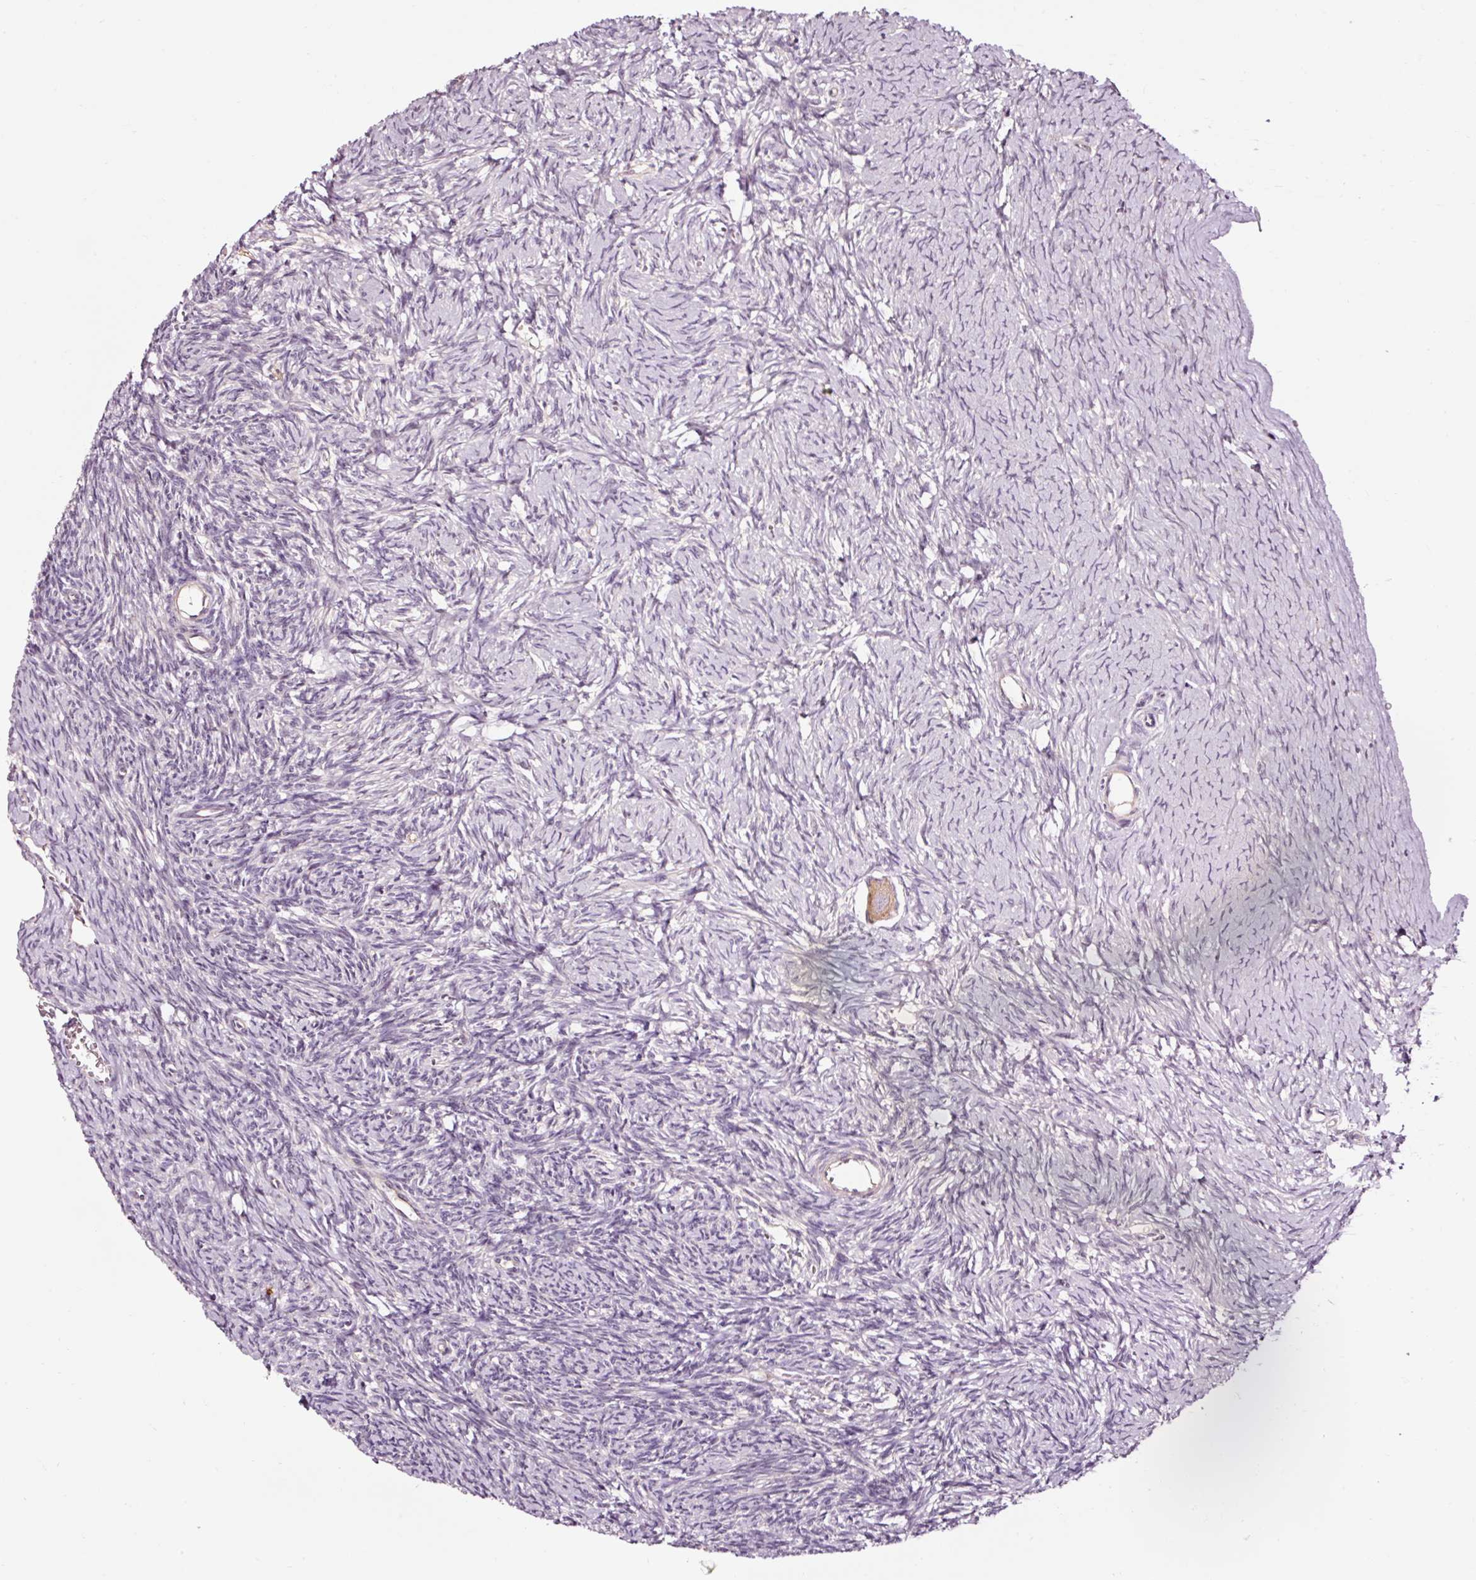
{"staining": {"intensity": "moderate", "quantity": ">75%", "location": "cytoplasmic/membranous"}, "tissue": "ovary", "cell_type": "Follicle cells", "image_type": "normal", "snomed": [{"axis": "morphology", "description": "Normal tissue, NOS"}, {"axis": "topography", "description": "Ovary"}], "caption": "Immunohistochemistry of benign human ovary reveals medium levels of moderate cytoplasmic/membranous positivity in approximately >75% of follicle cells.", "gene": "UTP14A", "patient": {"sex": "female", "age": 39}}